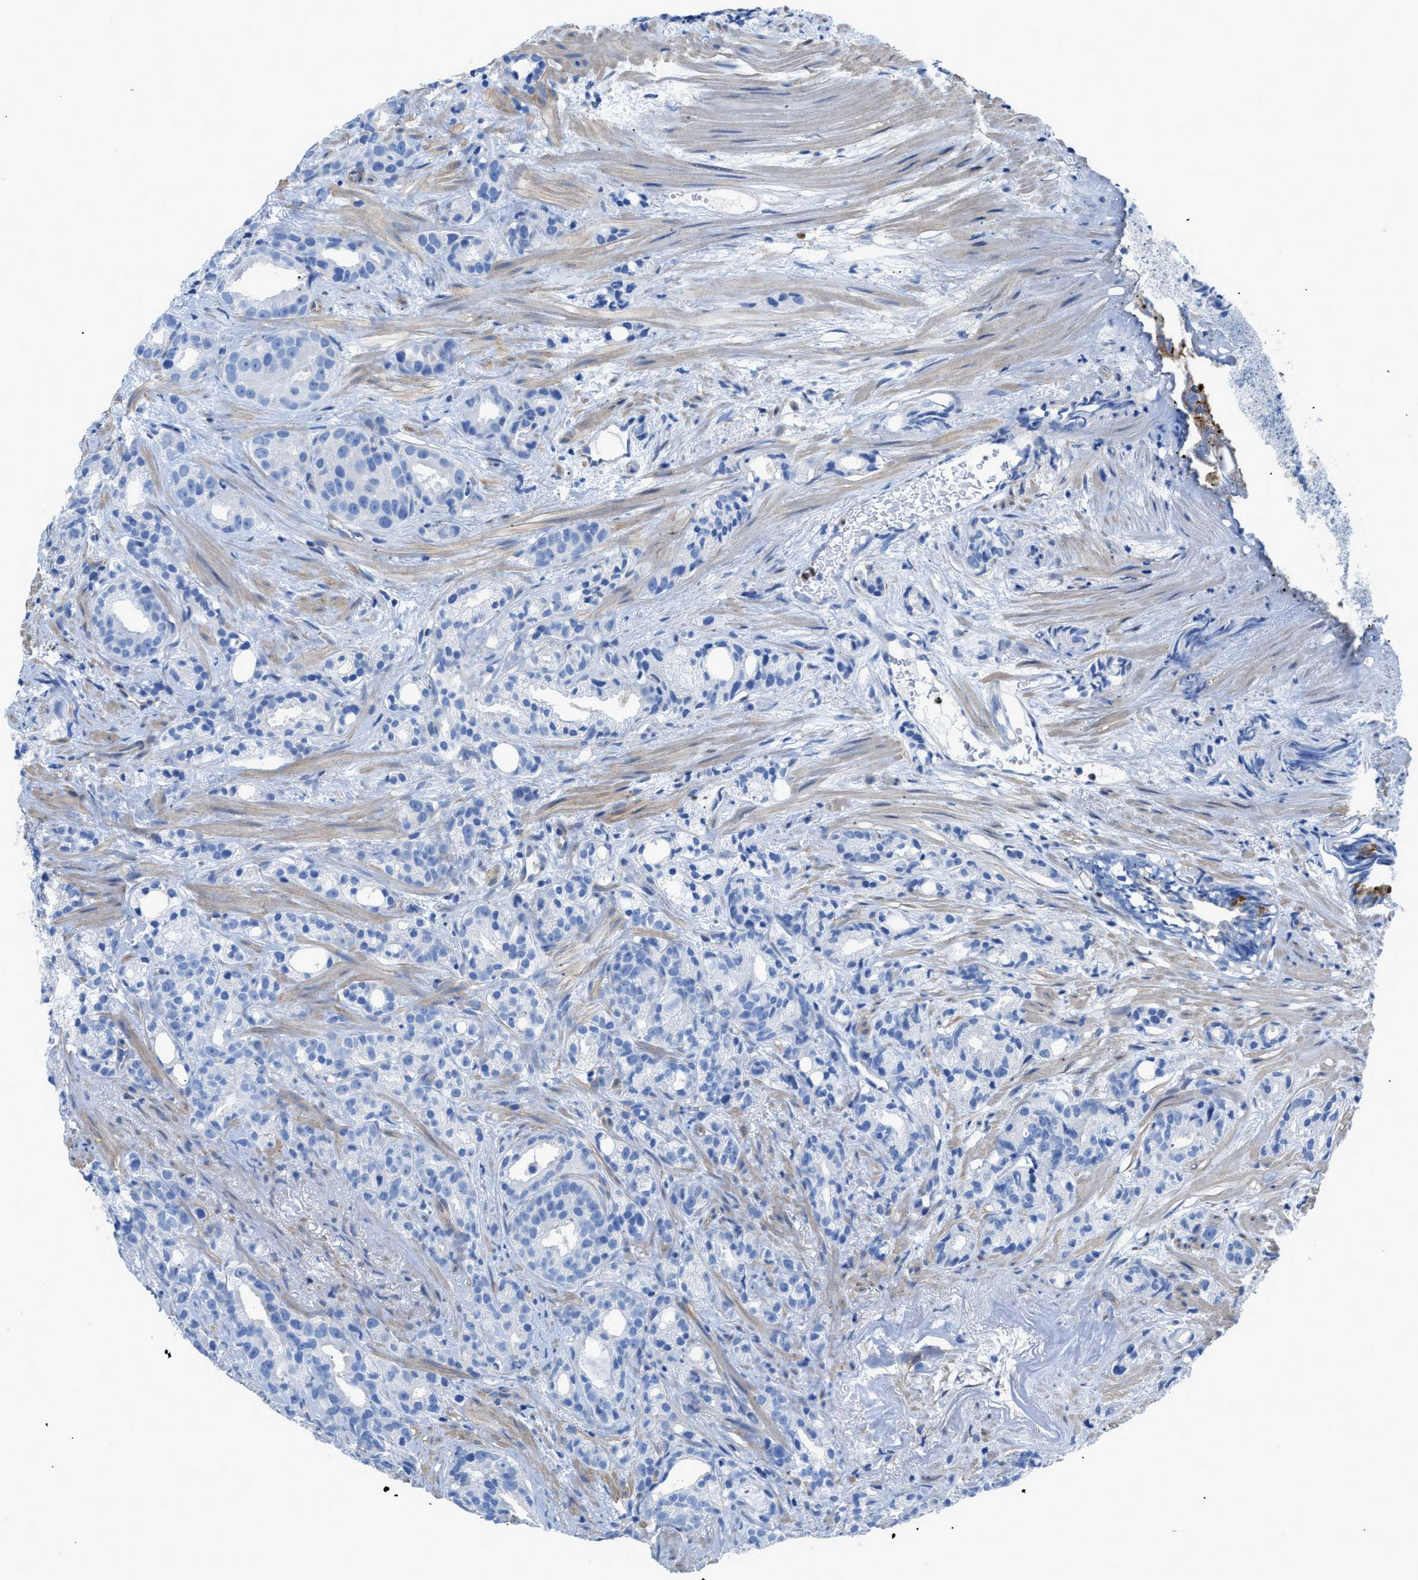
{"staining": {"intensity": "negative", "quantity": "none", "location": "none"}, "tissue": "prostate cancer", "cell_type": "Tumor cells", "image_type": "cancer", "snomed": [{"axis": "morphology", "description": "Adenocarcinoma, Low grade"}, {"axis": "topography", "description": "Prostate"}], "caption": "Tumor cells show no significant protein positivity in adenocarcinoma (low-grade) (prostate).", "gene": "ITPR1", "patient": {"sex": "male", "age": 89}}